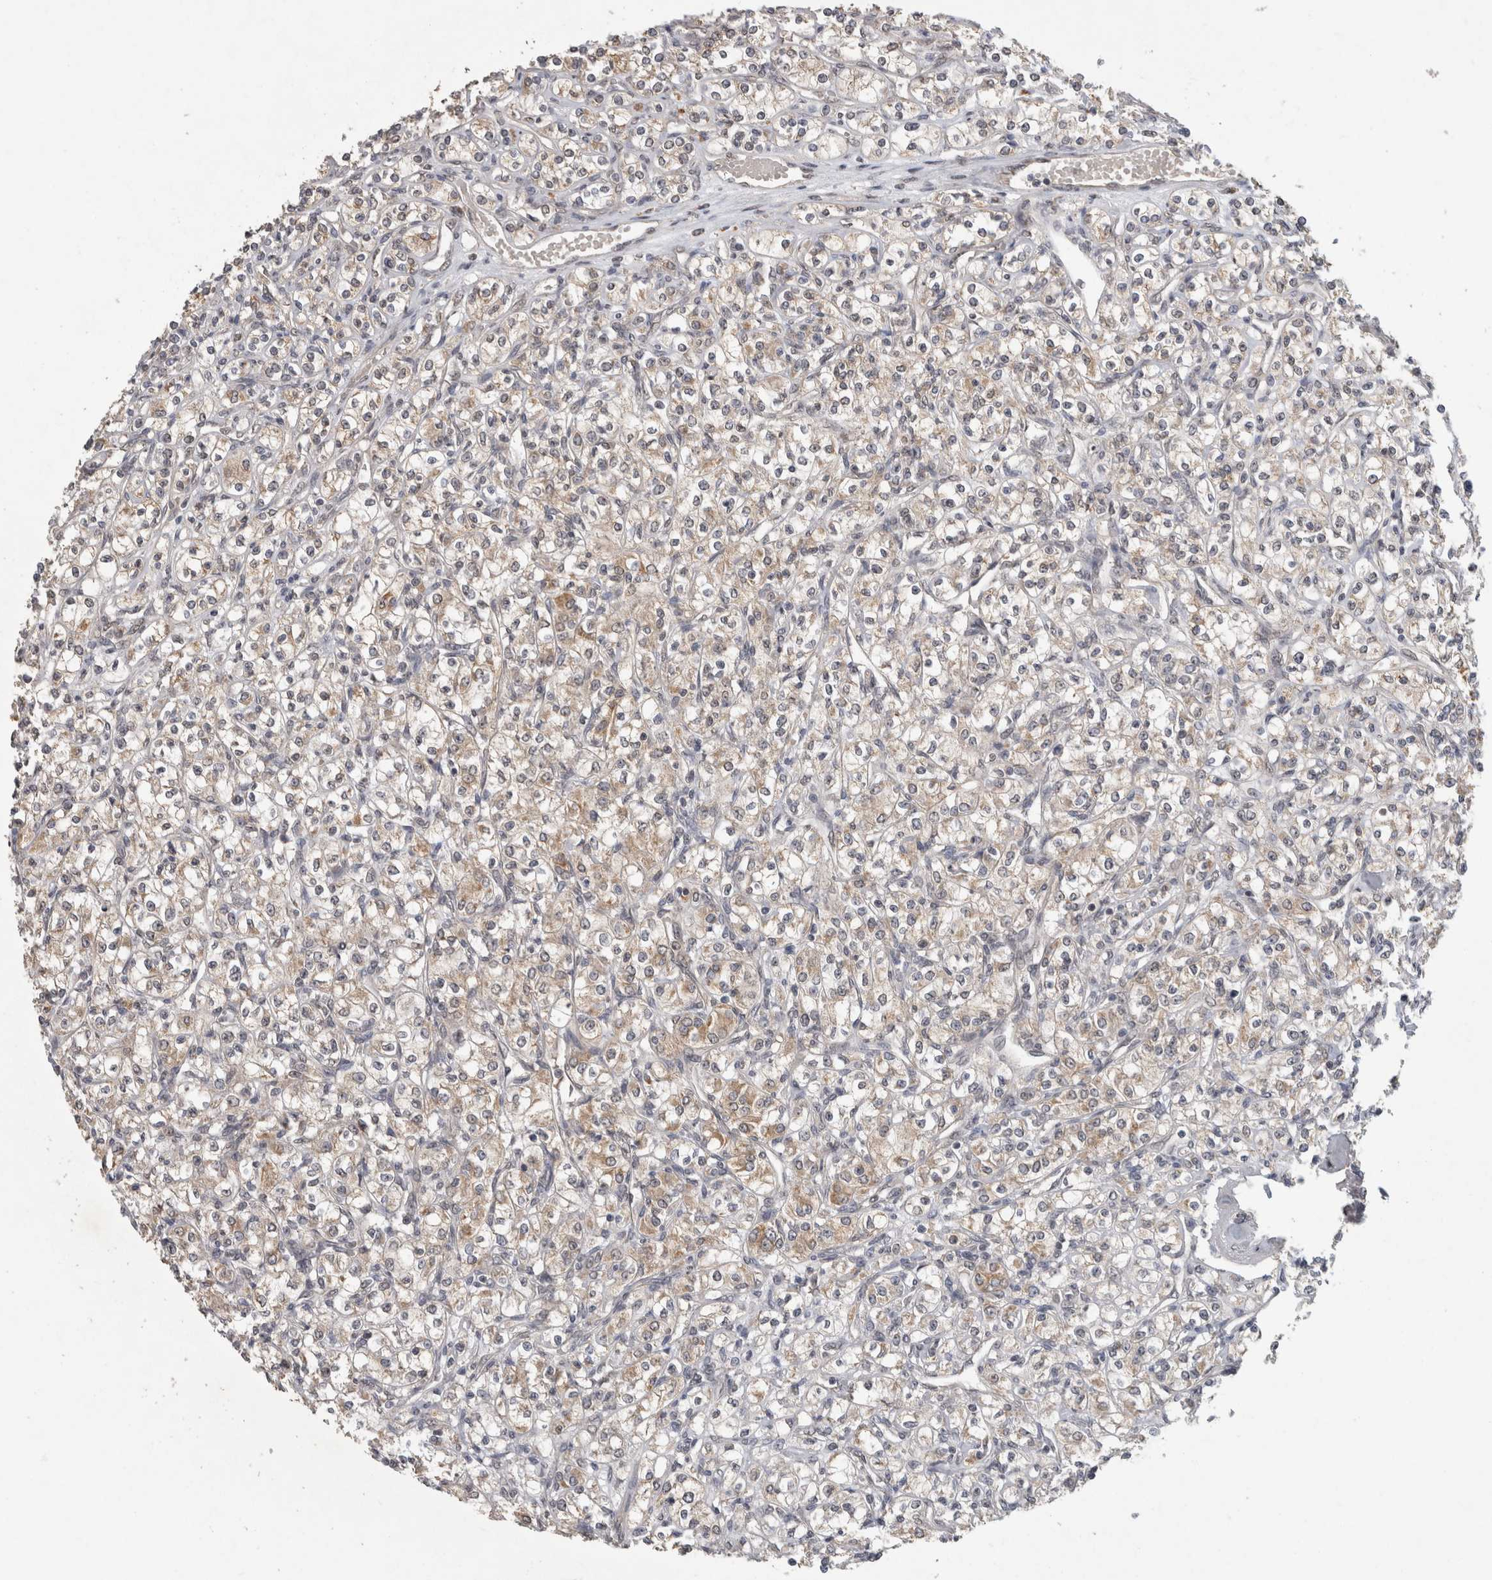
{"staining": {"intensity": "weak", "quantity": ">75%", "location": "cytoplasmic/membranous"}, "tissue": "renal cancer", "cell_type": "Tumor cells", "image_type": "cancer", "snomed": [{"axis": "morphology", "description": "Adenocarcinoma, NOS"}, {"axis": "topography", "description": "Kidney"}], "caption": "Immunohistochemical staining of renal adenocarcinoma reveals low levels of weak cytoplasmic/membranous protein expression in approximately >75% of tumor cells.", "gene": "RHPN1", "patient": {"sex": "male", "age": 77}}